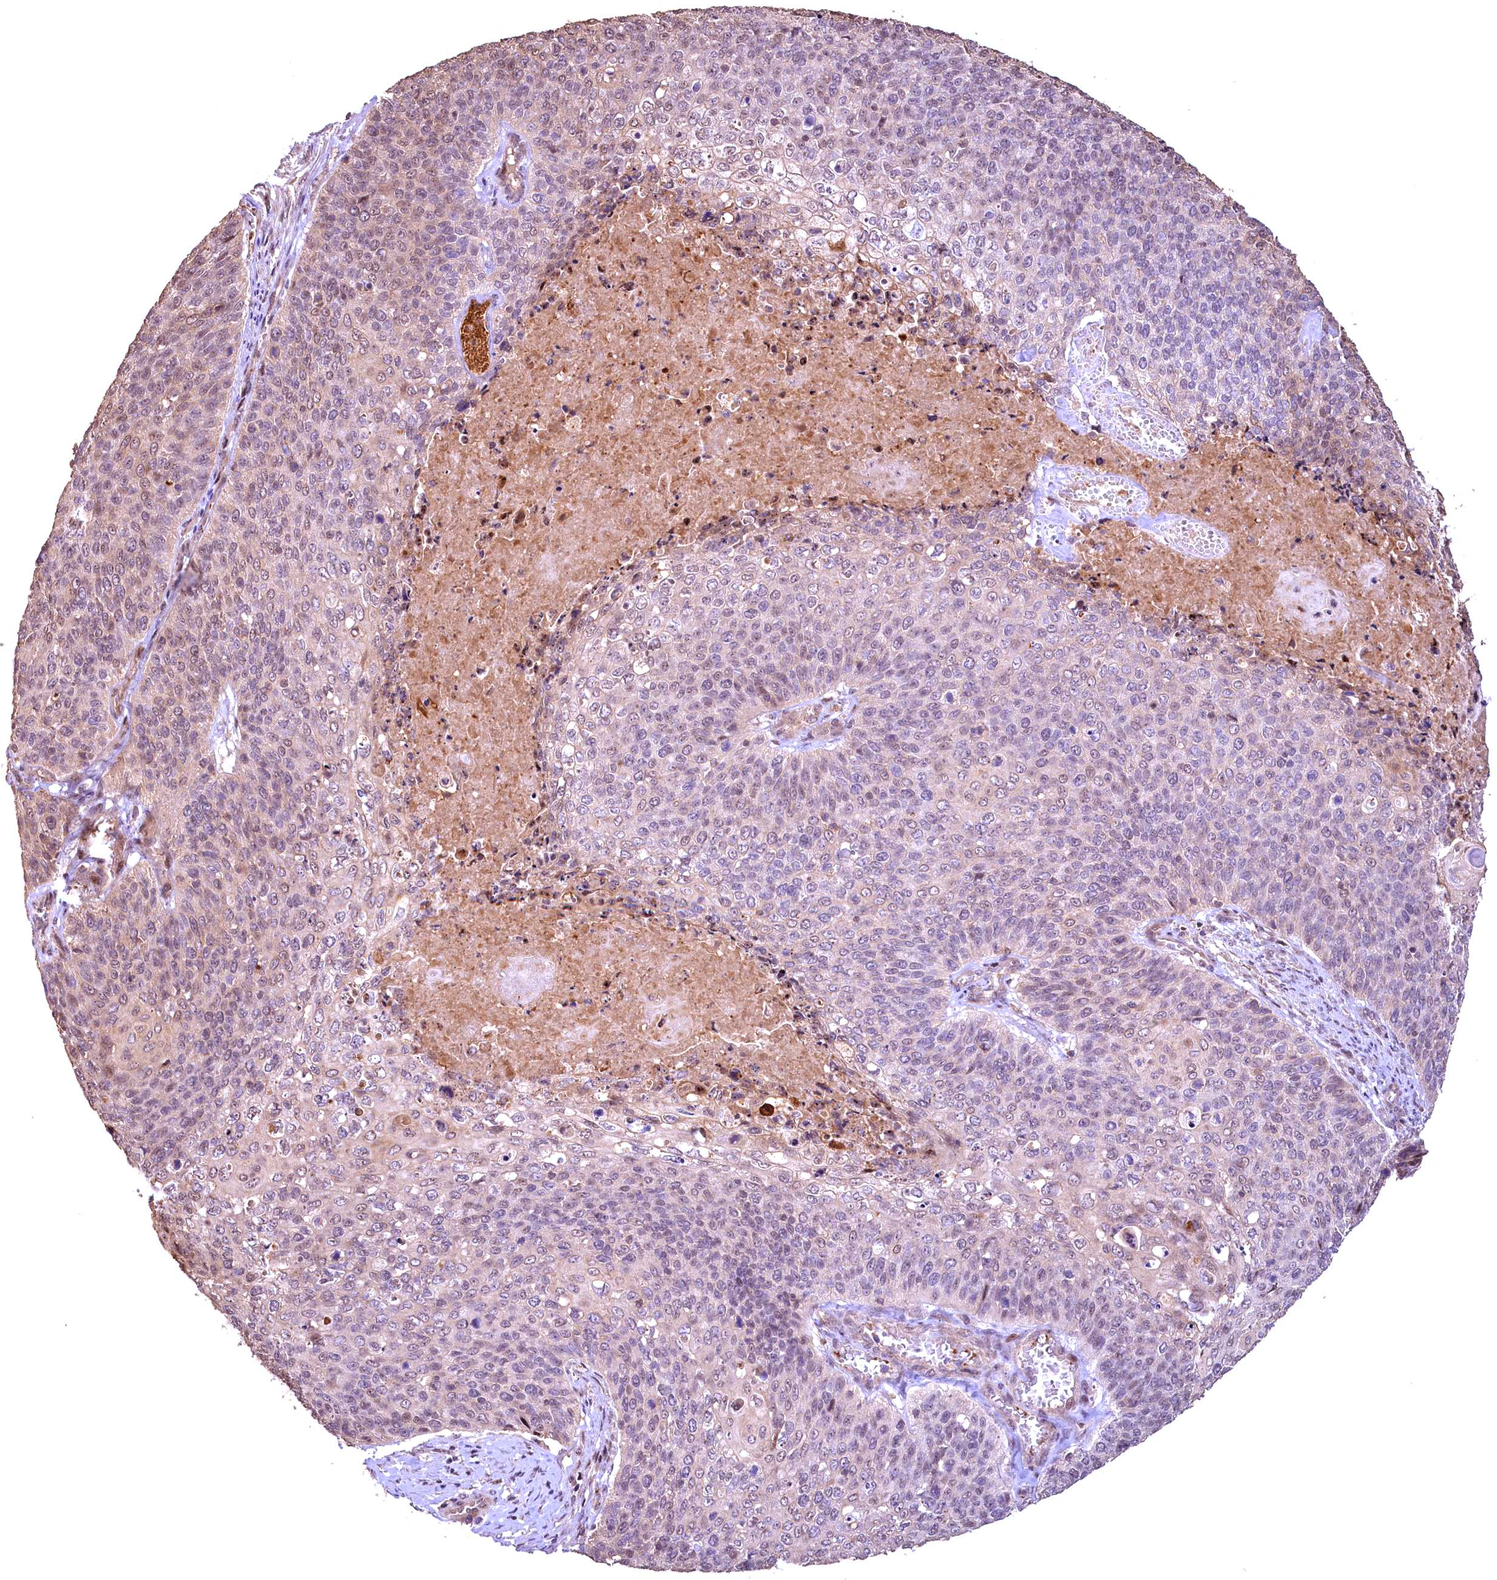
{"staining": {"intensity": "weak", "quantity": "<25%", "location": "nuclear"}, "tissue": "cervical cancer", "cell_type": "Tumor cells", "image_type": "cancer", "snomed": [{"axis": "morphology", "description": "Squamous cell carcinoma, NOS"}, {"axis": "topography", "description": "Cervix"}], "caption": "Histopathology image shows no significant protein positivity in tumor cells of cervical squamous cell carcinoma.", "gene": "FUZ", "patient": {"sex": "female", "age": 39}}